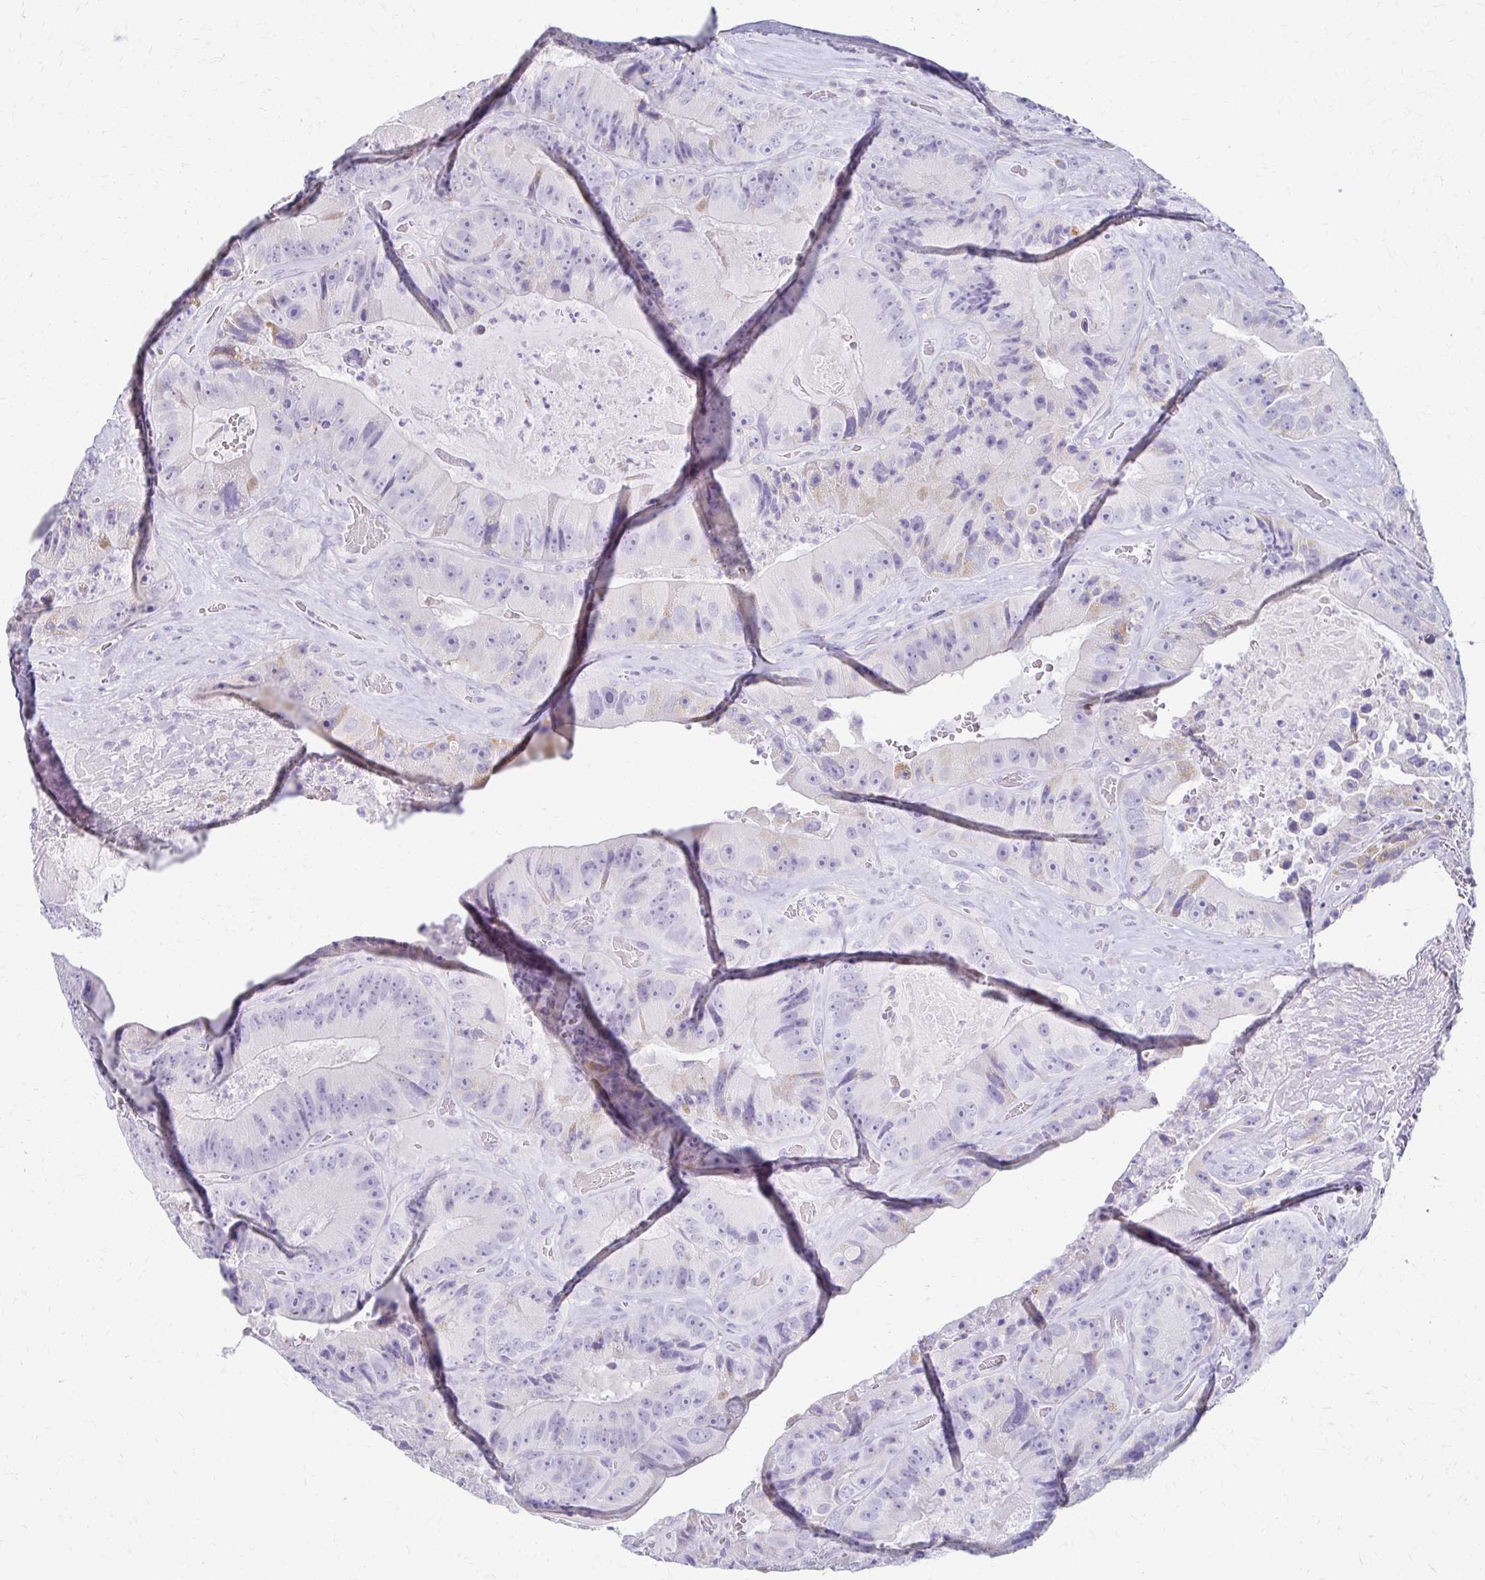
{"staining": {"intensity": "negative", "quantity": "none", "location": "none"}, "tissue": "colorectal cancer", "cell_type": "Tumor cells", "image_type": "cancer", "snomed": [{"axis": "morphology", "description": "Adenocarcinoma, NOS"}, {"axis": "topography", "description": "Colon"}], "caption": "Tumor cells show no significant positivity in adenocarcinoma (colorectal).", "gene": "FCGR2B", "patient": {"sex": "female", "age": 86}}